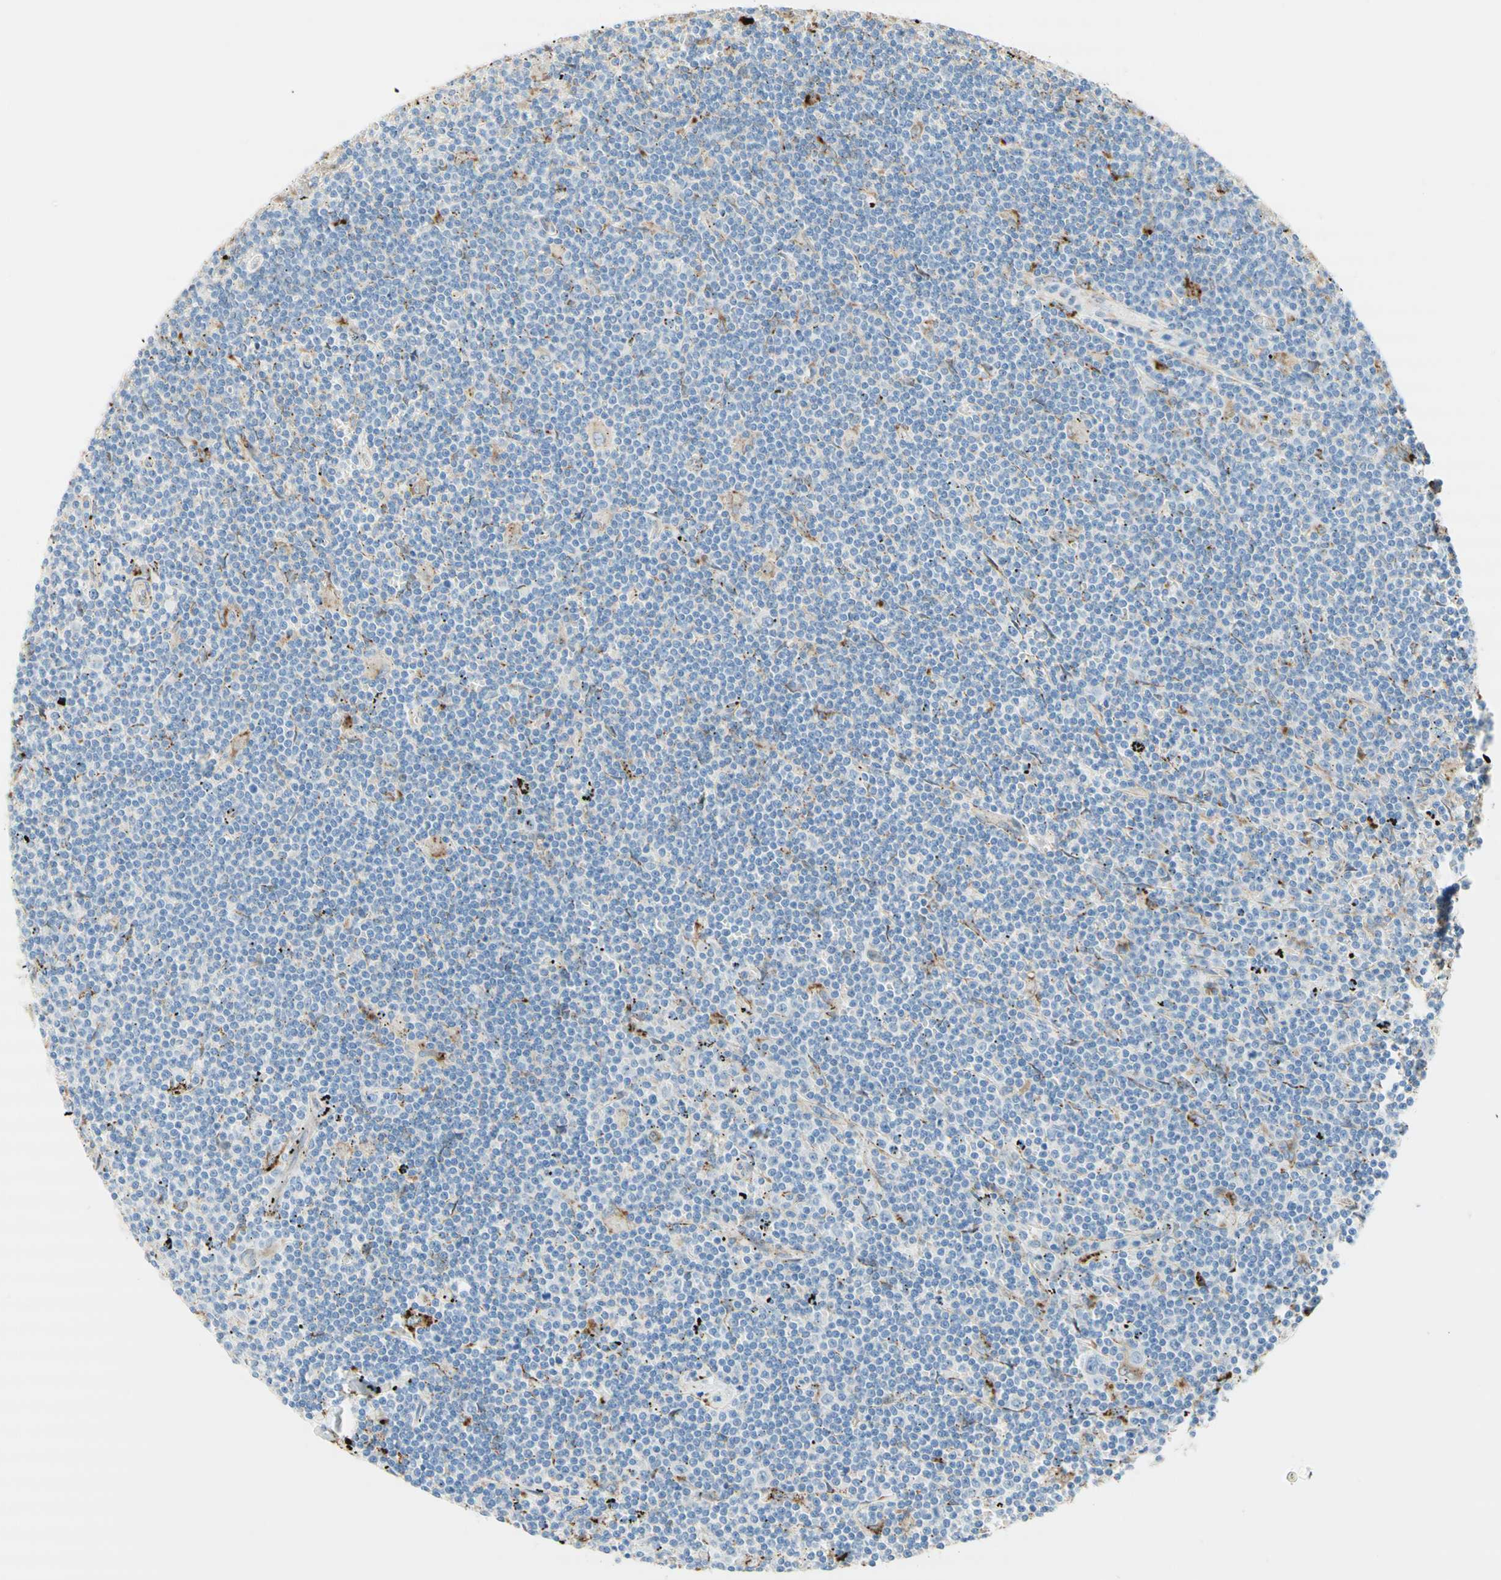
{"staining": {"intensity": "negative", "quantity": "none", "location": "none"}, "tissue": "lymphoma", "cell_type": "Tumor cells", "image_type": "cancer", "snomed": [{"axis": "morphology", "description": "Malignant lymphoma, non-Hodgkin's type, Low grade"}, {"axis": "topography", "description": "Spleen"}], "caption": "IHC histopathology image of neoplastic tissue: lymphoma stained with DAB (3,3'-diaminobenzidine) displays no significant protein staining in tumor cells.", "gene": "URB2", "patient": {"sex": "male", "age": 76}}